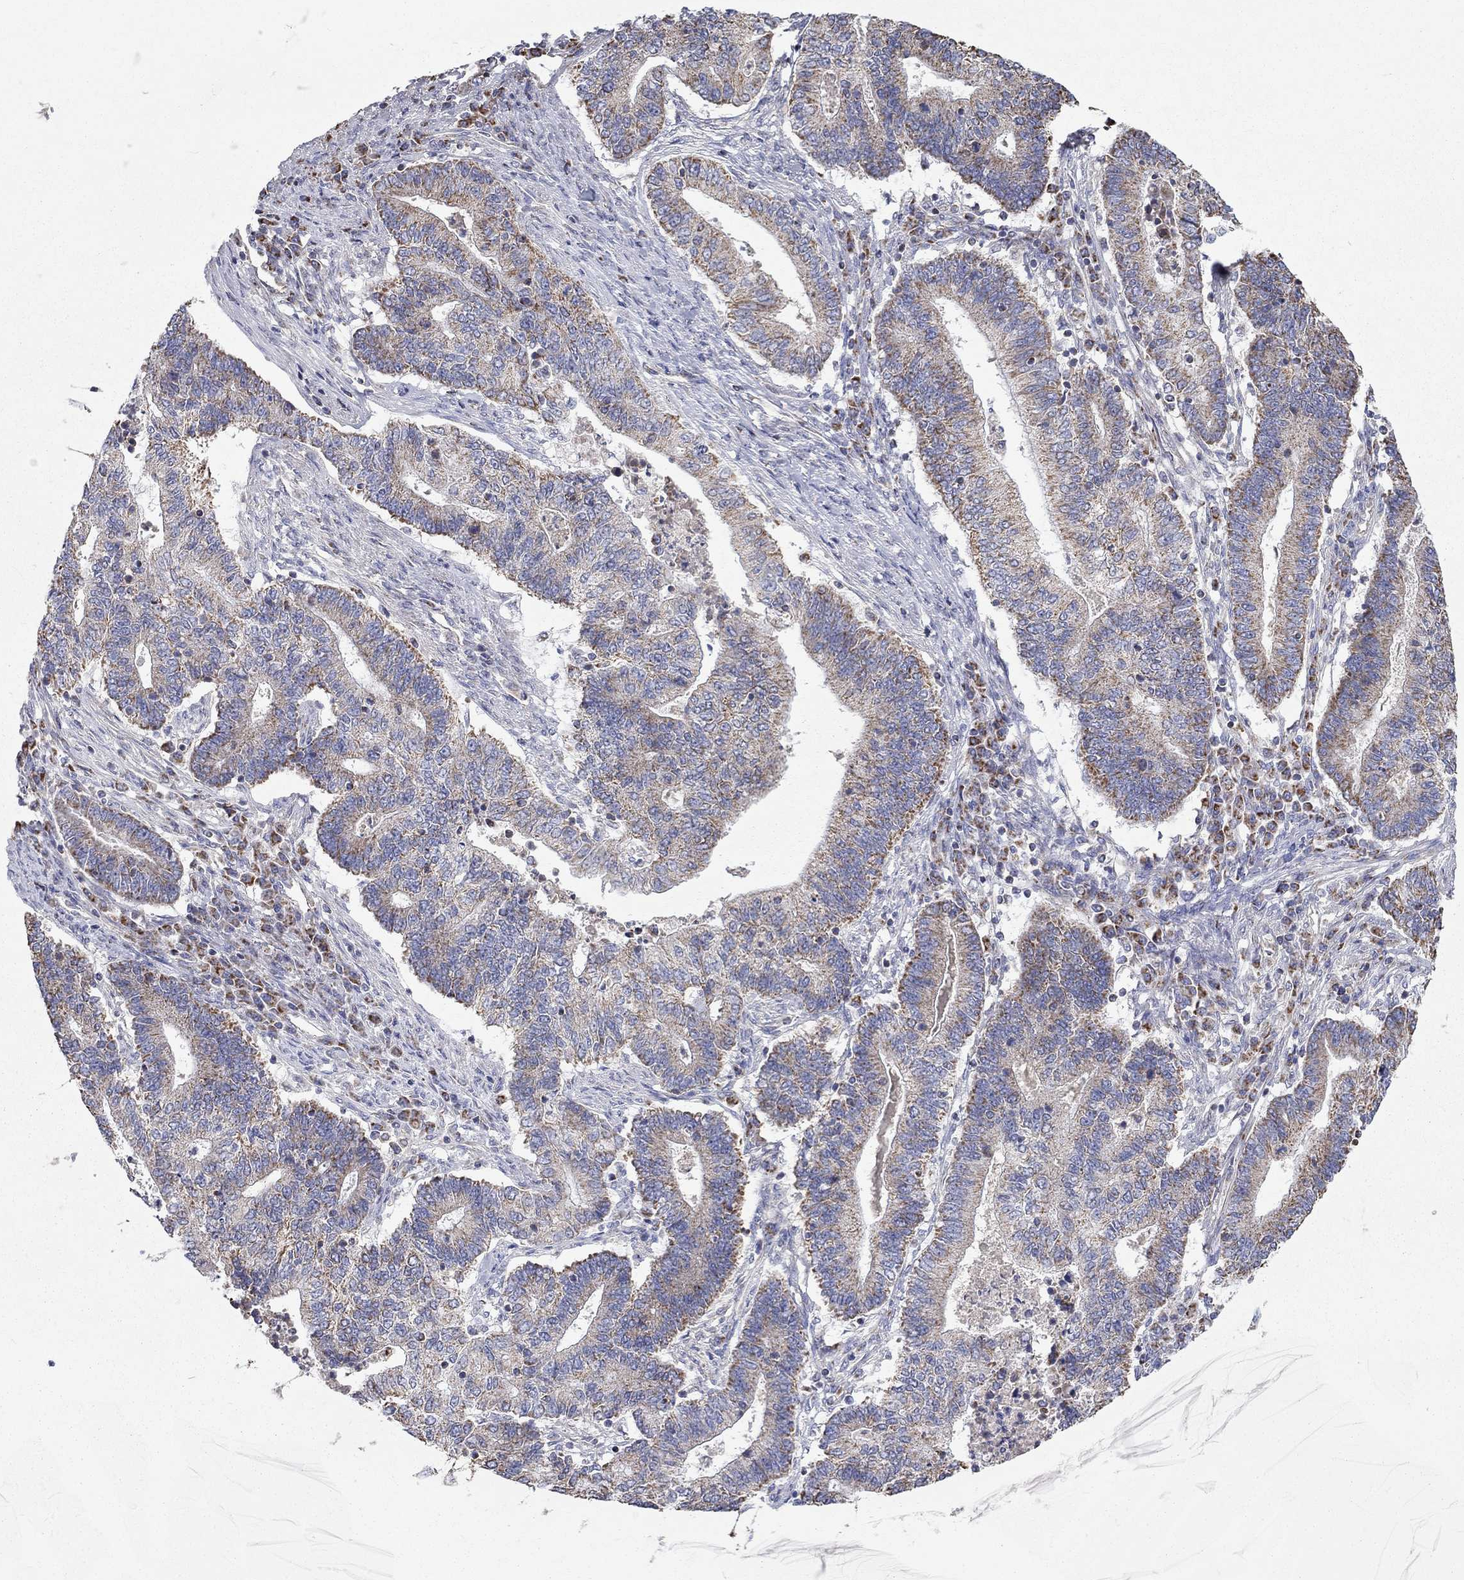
{"staining": {"intensity": "moderate", "quantity": "<25%", "location": "cytoplasmic/membranous"}, "tissue": "endometrial cancer", "cell_type": "Tumor cells", "image_type": "cancer", "snomed": [{"axis": "morphology", "description": "Adenocarcinoma, NOS"}, {"axis": "topography", "description": "Uterus"}, {"axis": "topography", "description": "Endometrium"}], "caption": "Protein staining displays moderate cytoplasmic/membranous positivity in about <25% of tumor cells in endometrial cancer (adenocarcinoma). (DAB = brown stain, brightfield microscopy at high magnification).", "gene": "RCAN1", "patient": {"sex": "female", "age": 54}}